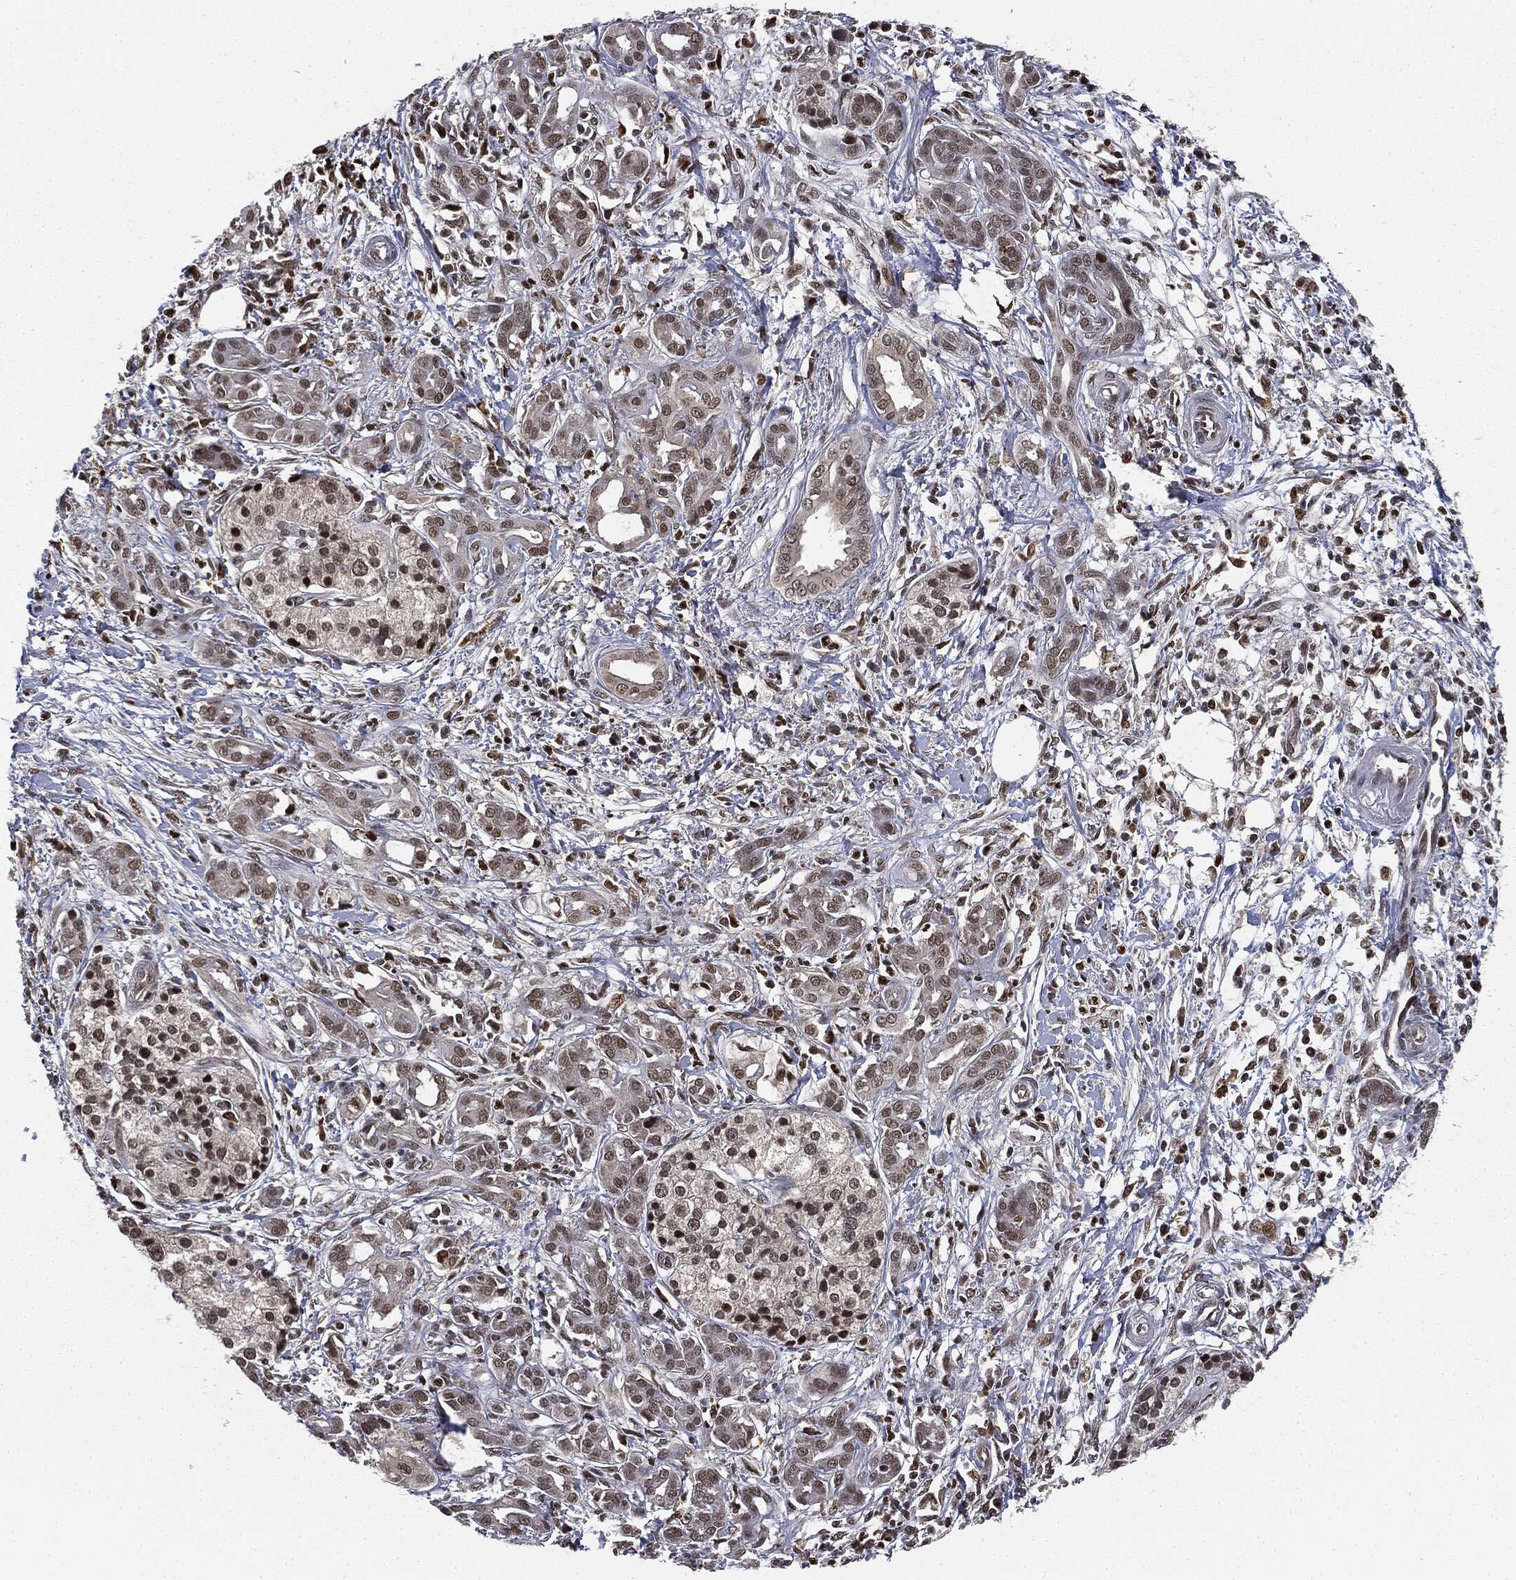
{"staining": {"intensity": "weak", "quantity": "25%-75%", "location": "cytoplasmic/membranous,nuclear"}, "tissue": "pancreatic cancer", "cell_type": "Tumor cells", "image_type": "cancer", "snomed": [{"axis": "morphology", "description": "Adenocarcinoma, NOS"}, {"axis": "topography", "description": "Pancreas"}], "caption": "High-power microscopy captured an IHC image of adenocarcinoma (pancreatic), revealing weak cytoplasmic/membranous and nuclear positivity in about 25%-75% of tumor cells.", "gene": "TBC1D22A", "patient": {"sex": "male", "age": 72}}